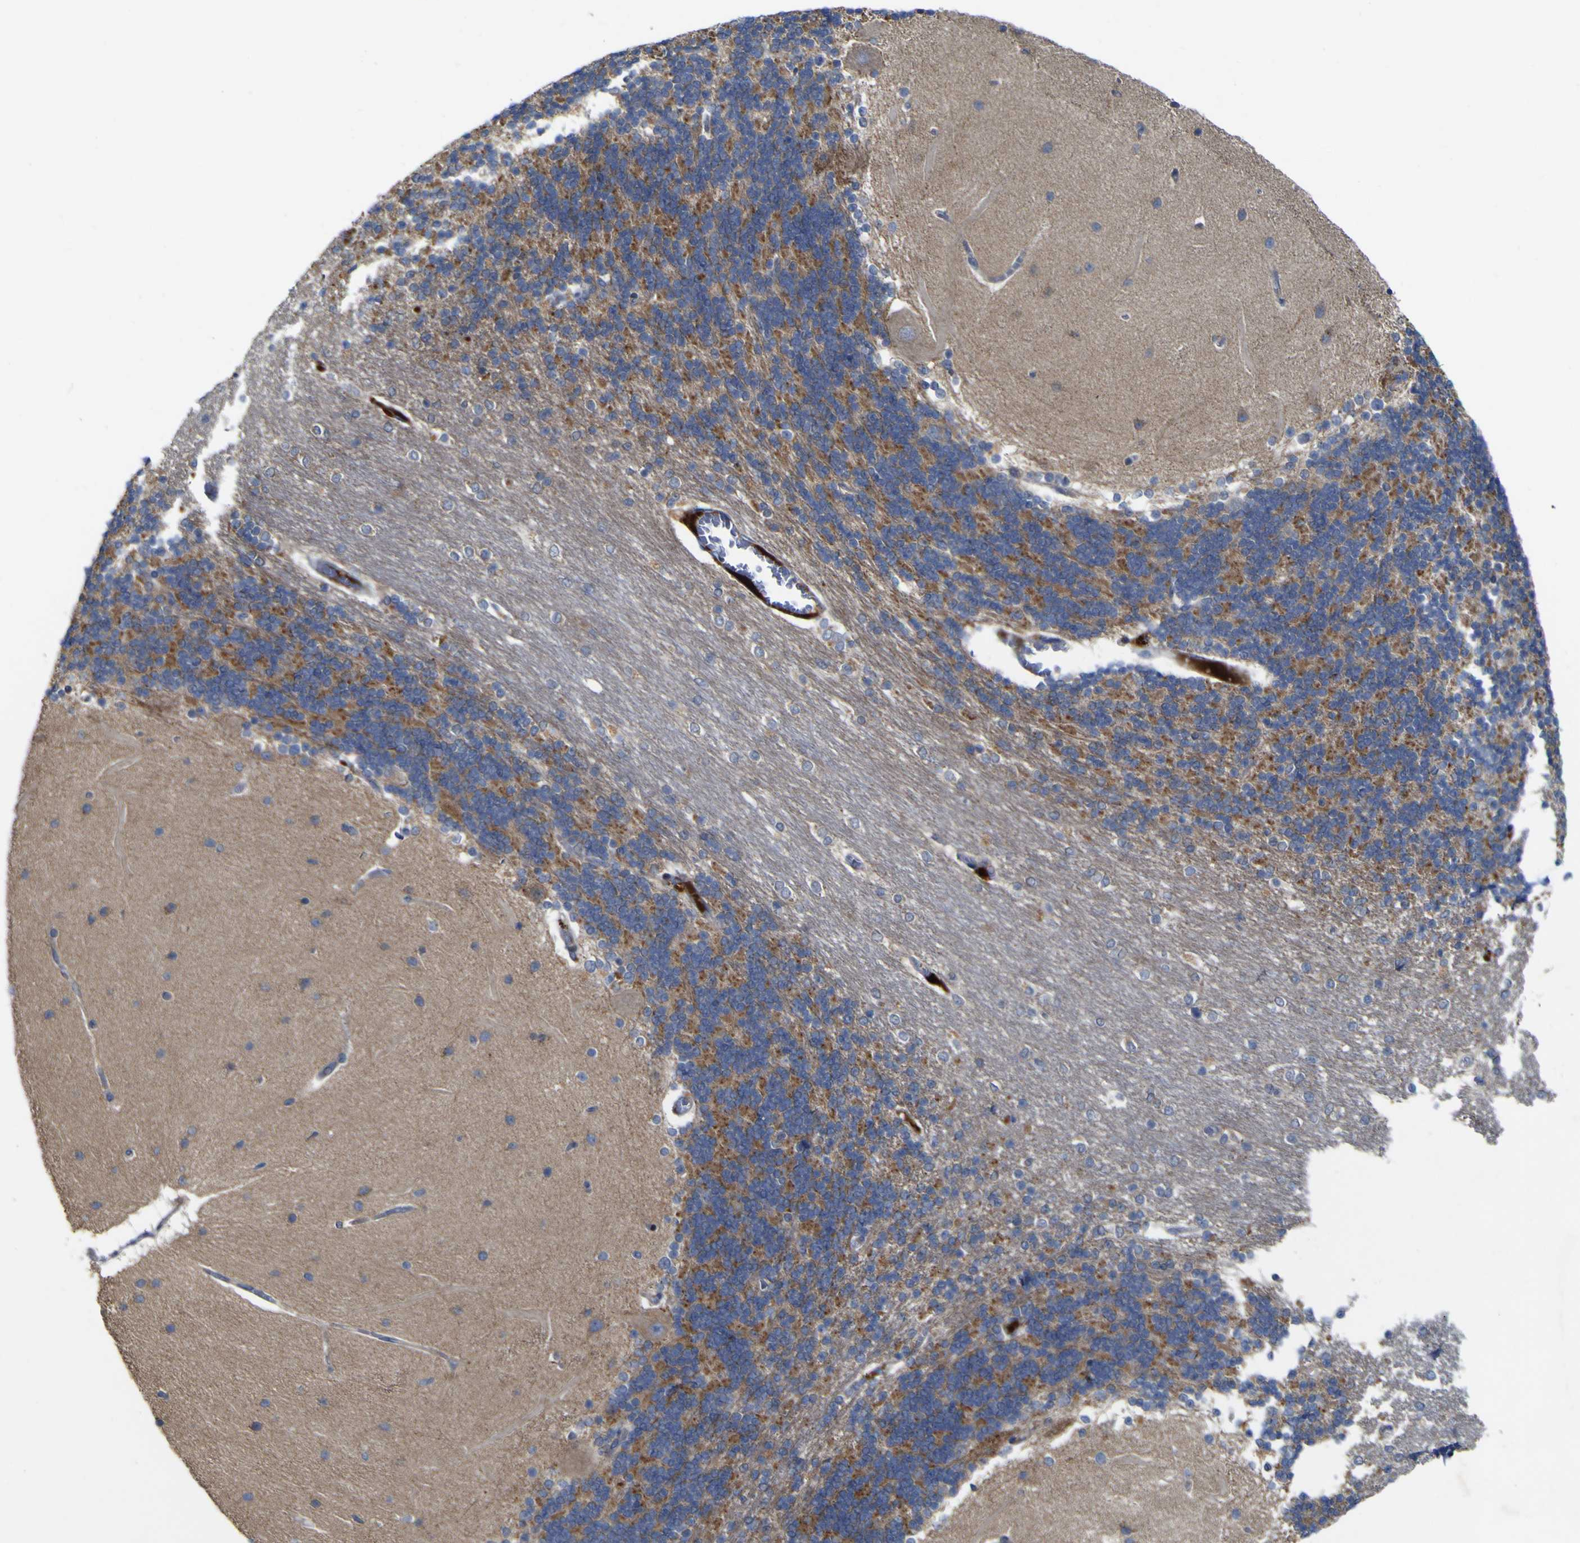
{"staining": {"intensity": "moderate", "quantity": "25%-75%", "location": "cytoplasmic/membranous"}, "tissue": "cerebellum", "cell_type": "Cells in granular layer", "image_type": "normal", "snomed": [{"axis": "morphology", "description": "Normal tissue, NOS"}, {"axis": "topography", "description": "Cerebellum"}], "caption": "A histopathology image showing moderate cytoplasmic/membranous expression in approximately 25%-75% of cells in granular layer in normal cerebellum, as visualized by brown immunohistochemical staining.", "gene": "NAV1", "patient": {"sex": "female", "age": 54}}